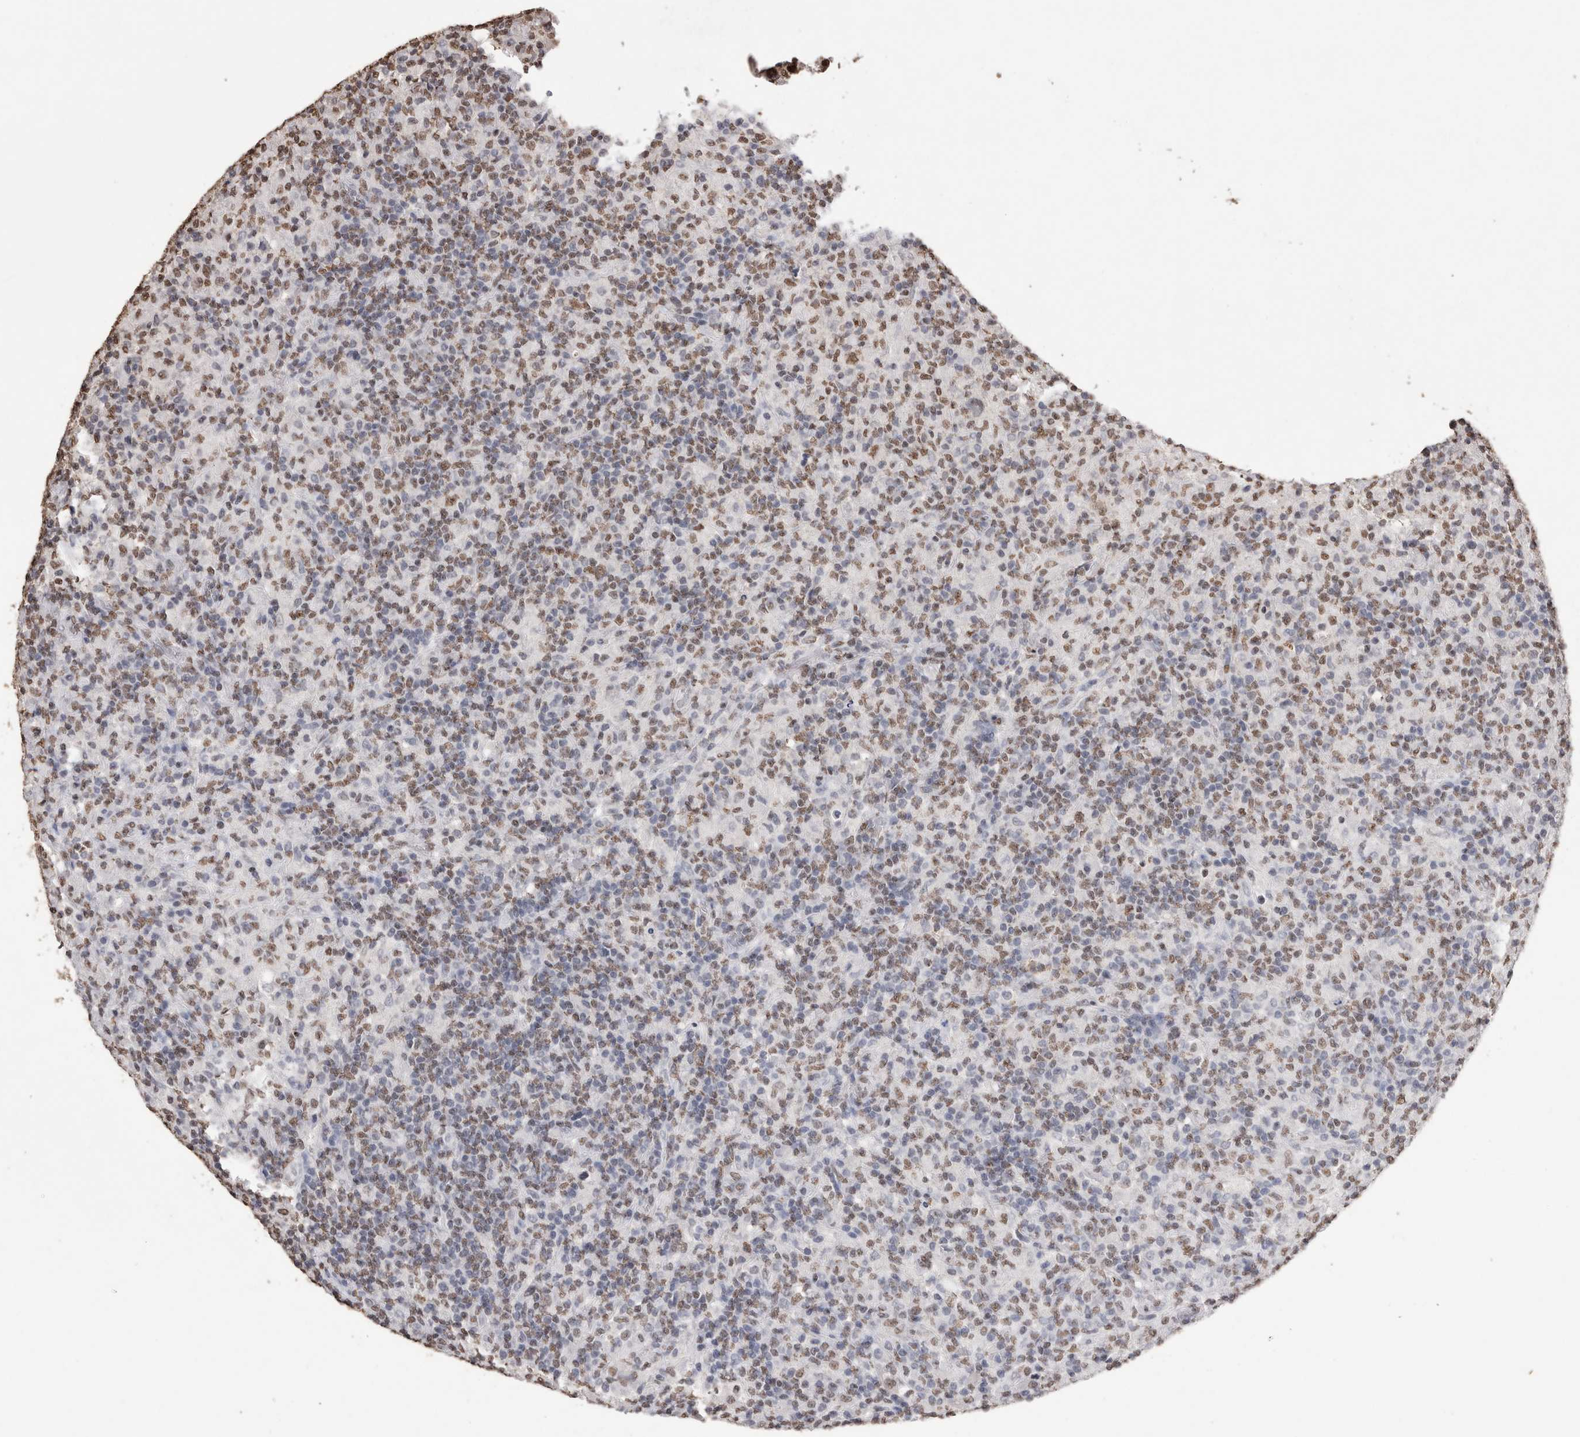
{"staining": {"intensity": "negative", "quantity": "none", "location": "none"}, "tissue": "lymphoma", "cell_type": "Tumor cells", "image_type": "cancer", "snomed": [{"axis": "morphology", "description": "Hodgkin's disease, NOS"}, {"axis": "topography", "description": "Lymph node"}], "caption": "This is a histopathology image of IHC staining of Hodgkin's disease, which shows no staining in tumor cells.", "gene": "NTHL1", "patient": {"sex": "male", "age": 70}}